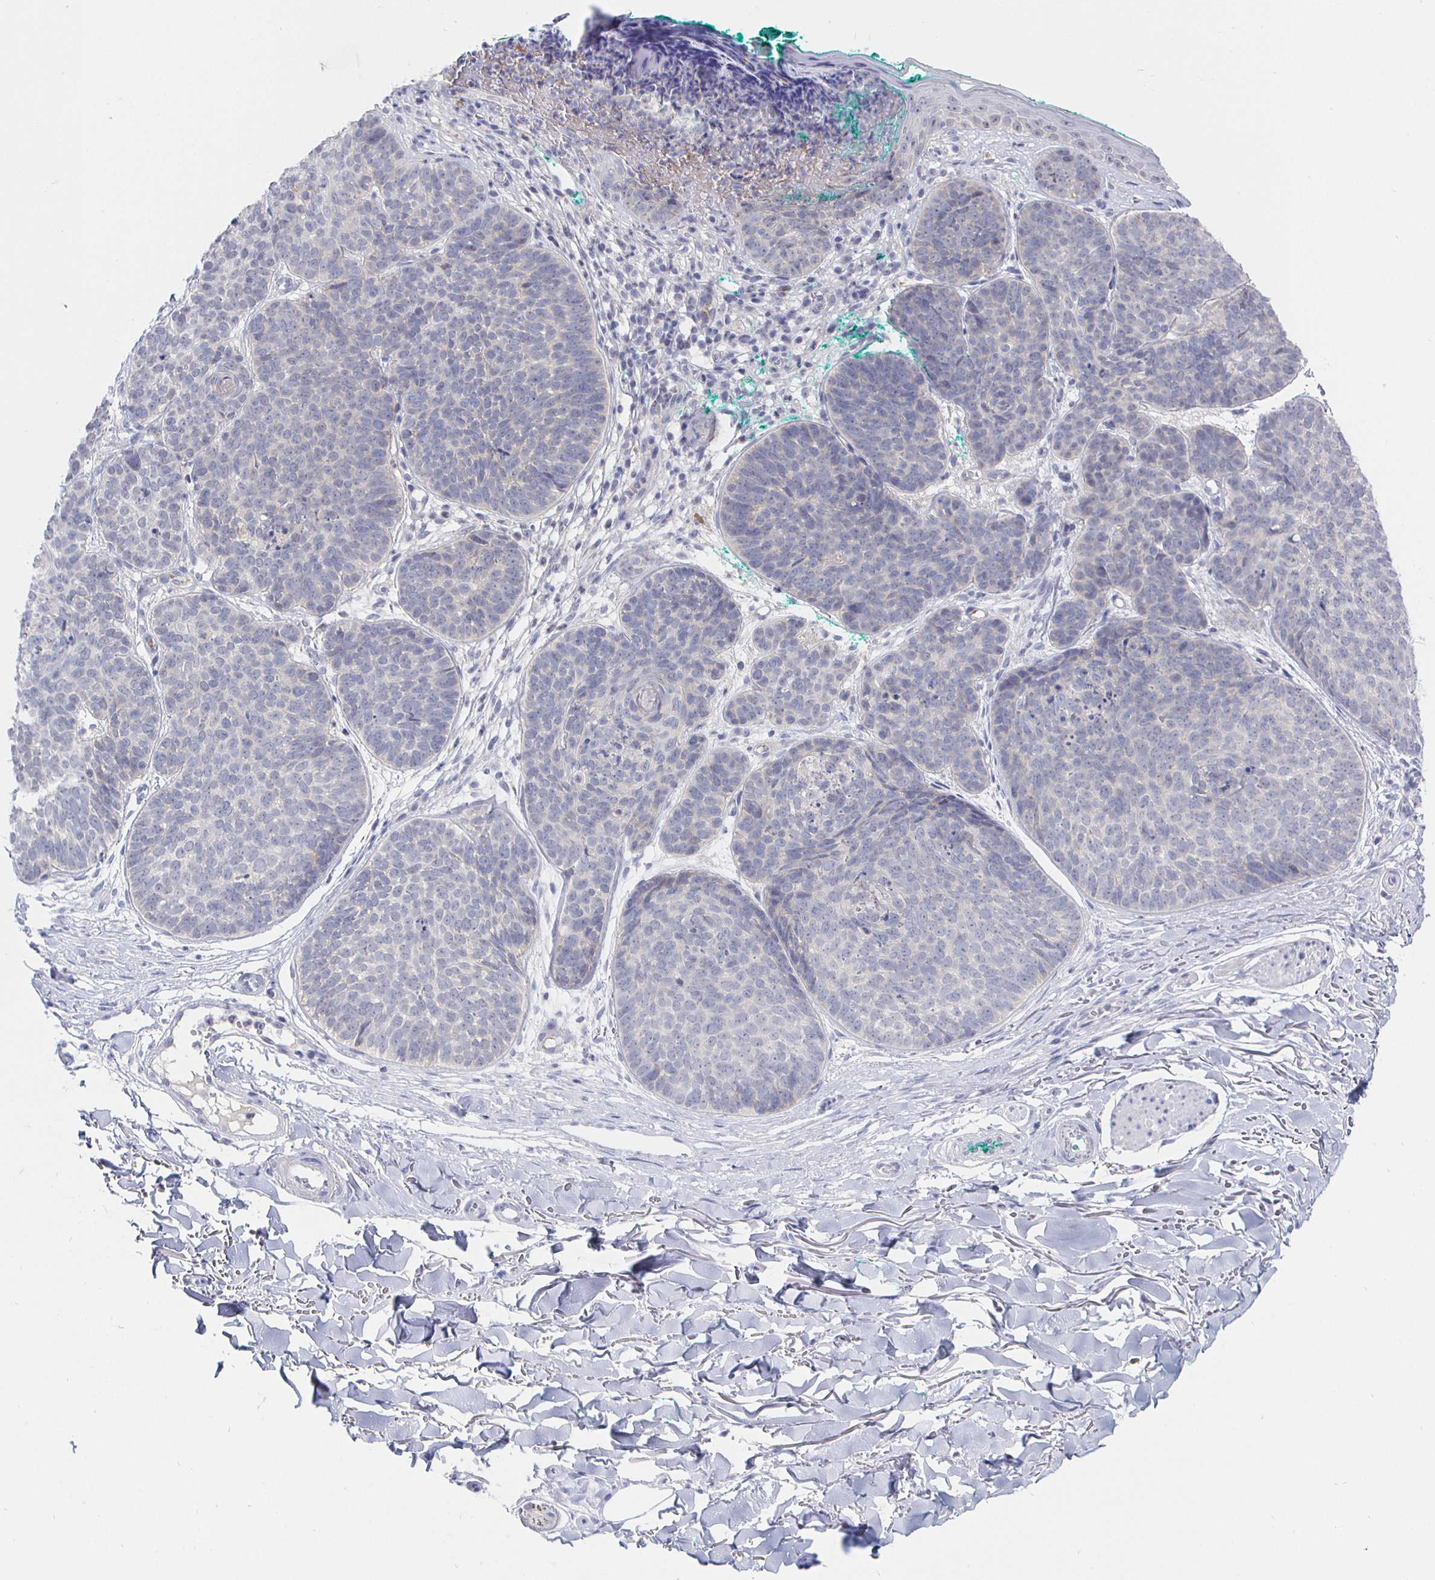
{"staining": {"intensity": "negative", "quantity": "none", "location": "none"}, "tissue": "skin cancer", "cell_type": "Tumor cells", "image_type": "cancer", "snomed": [{"axis": "morphology", "description": "Basal cell carcinoma"}, {"axis": "topography", "description": "Skin"}, {"axis": "topography", "description": "Skin of neck"}, {"axis": "topography", "description": "Skin of shoulder"}, {"axis": "topography", "description": "Skin of back"}], "caption": "An immunohistochemistry photomicrograph of skin basal cell carcinoma is shown. There is no staining in tumor cells of skin basal cell carcinoma. (Stains: DAB (3,3'-diaminobenzidine) IHC with hematoxylin counter stain, Microscopy: brightfield microscopy at high magnification).", "gene": "LRRC23", "patient": {"sex": "male", "age": 80}}